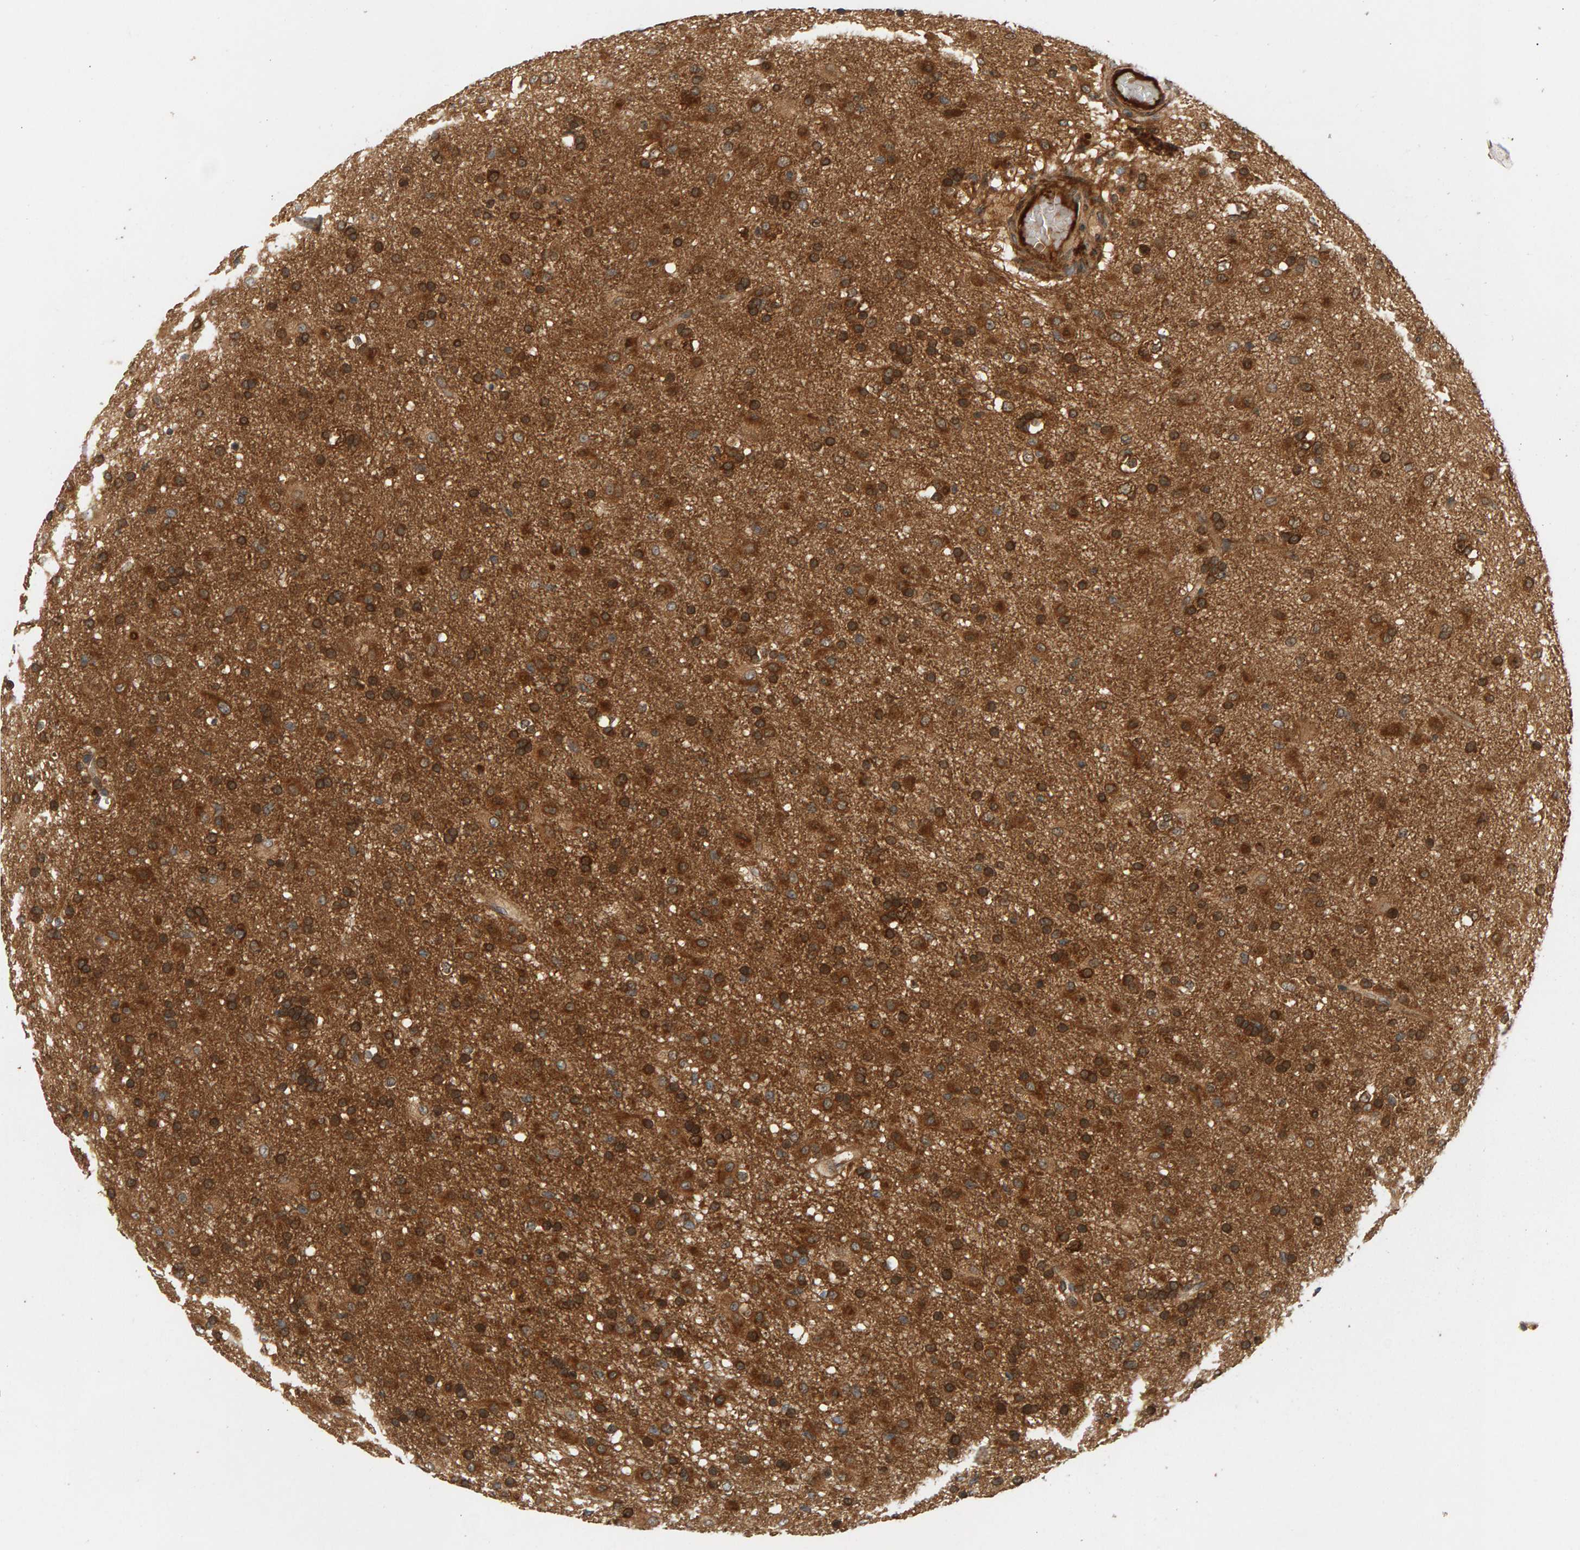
{"staining": {"intensity": "strong", "quantity": ">75%", "location": "cytoplasmic/membranous"}, "tissue": "glioma", "cell_type": "Tumor cells", "image_type": "cancer", "snomed": [{"axis": "morphology", "description": "Glioma, malignant, Low grade"}, {"axis": "topography", "description": "Brain"}], "caption": "The histopathology image demonstrates staining of malignant glioma (low-grade), revealing strong cytoplasmic/membranous protein positivity (brown color) within tumor cells.", "gene": "BAHCC1", "patient": {"sex": "male", "age": 65}}